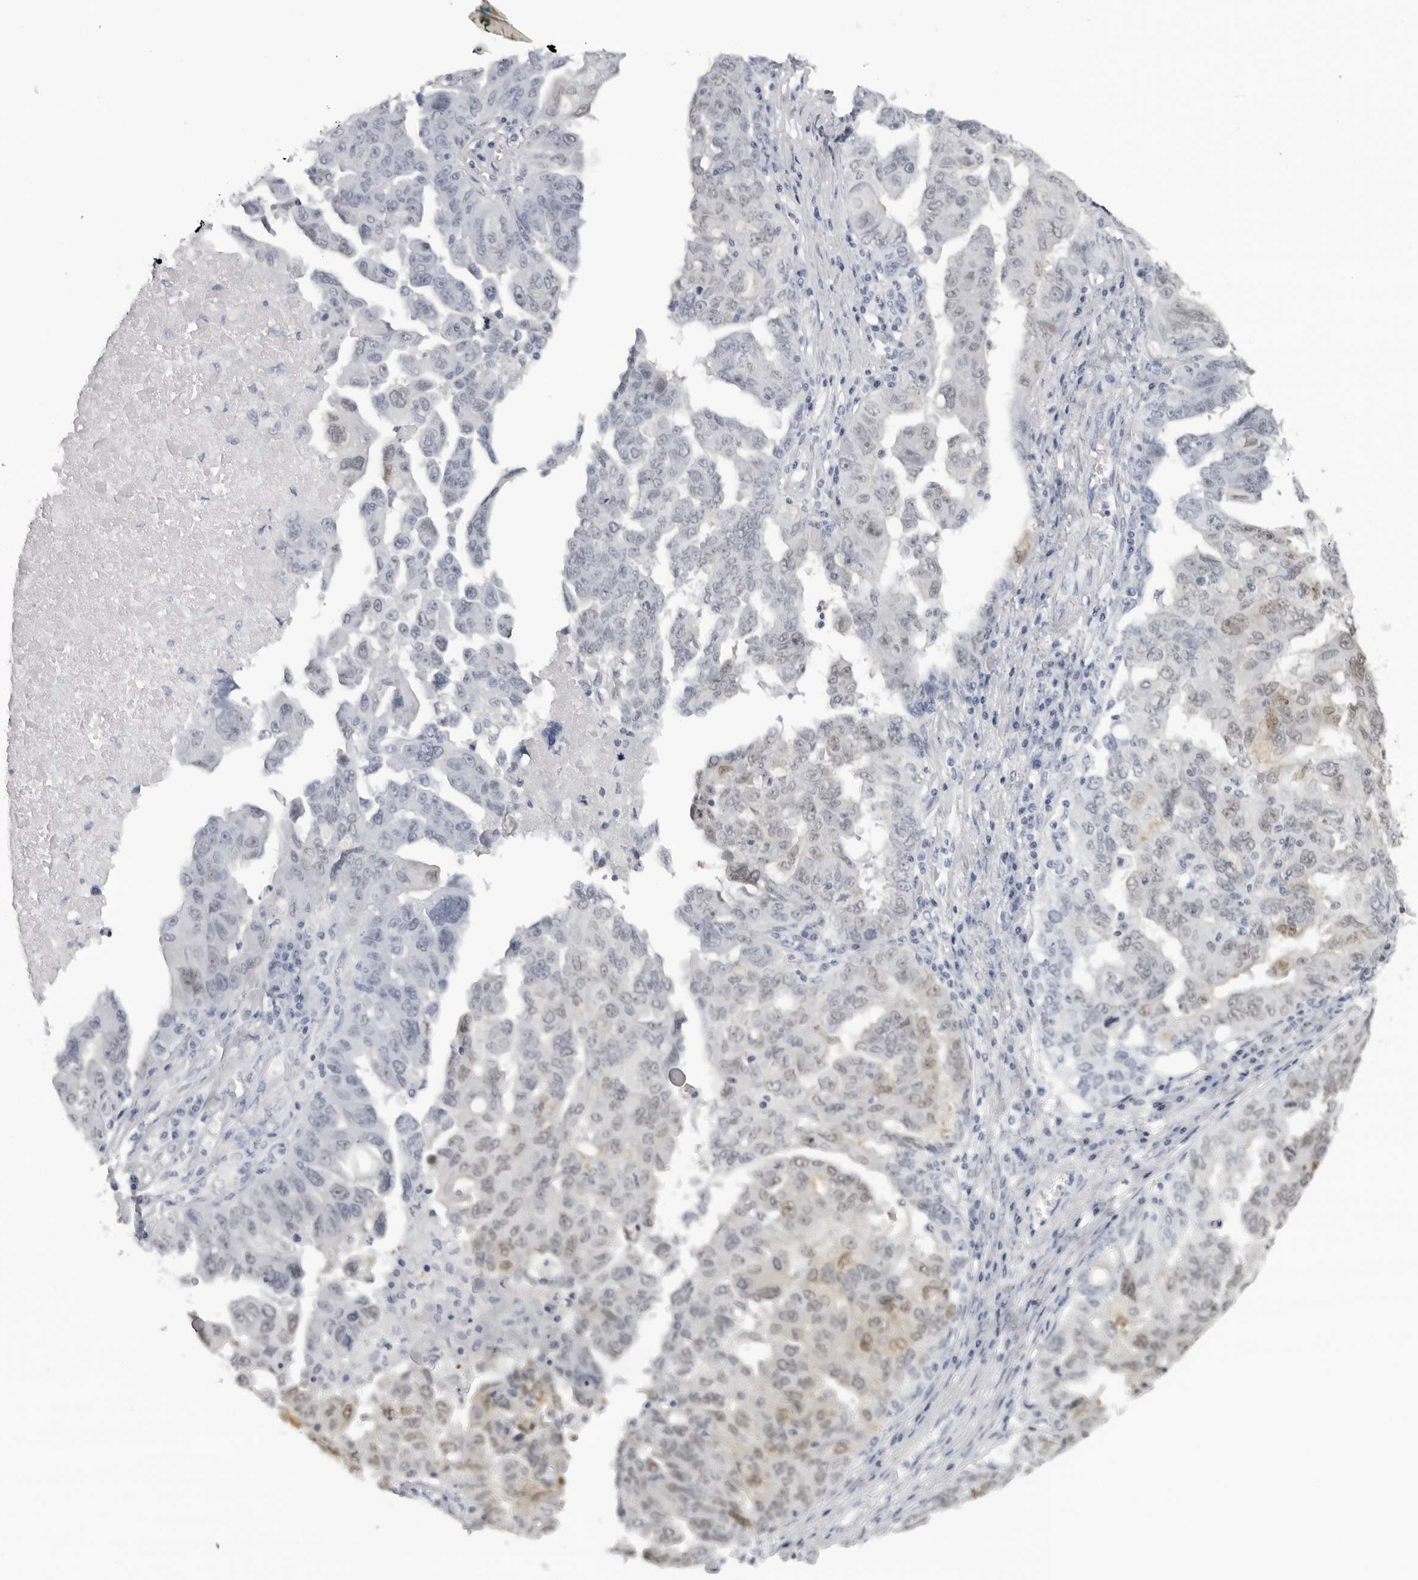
{"staining": {"intensity": "weak", "quantity": "<25%", "location": "nuclear"}, "tissue": "ovarian cancer", "cell_type": "Tumor cells", "image_type": "cancer", "snomed": [{"axis": "morphology", "description": "Carcinoma, endometroid"}, {"axis": "topography", "description": "Ovary"}], "caption": "Tumor cells show no significant staining in ovarian cancer (endometroid carcinoma).", "gene": "ESPN", "patient": {"sex": "female", "age": 62}}